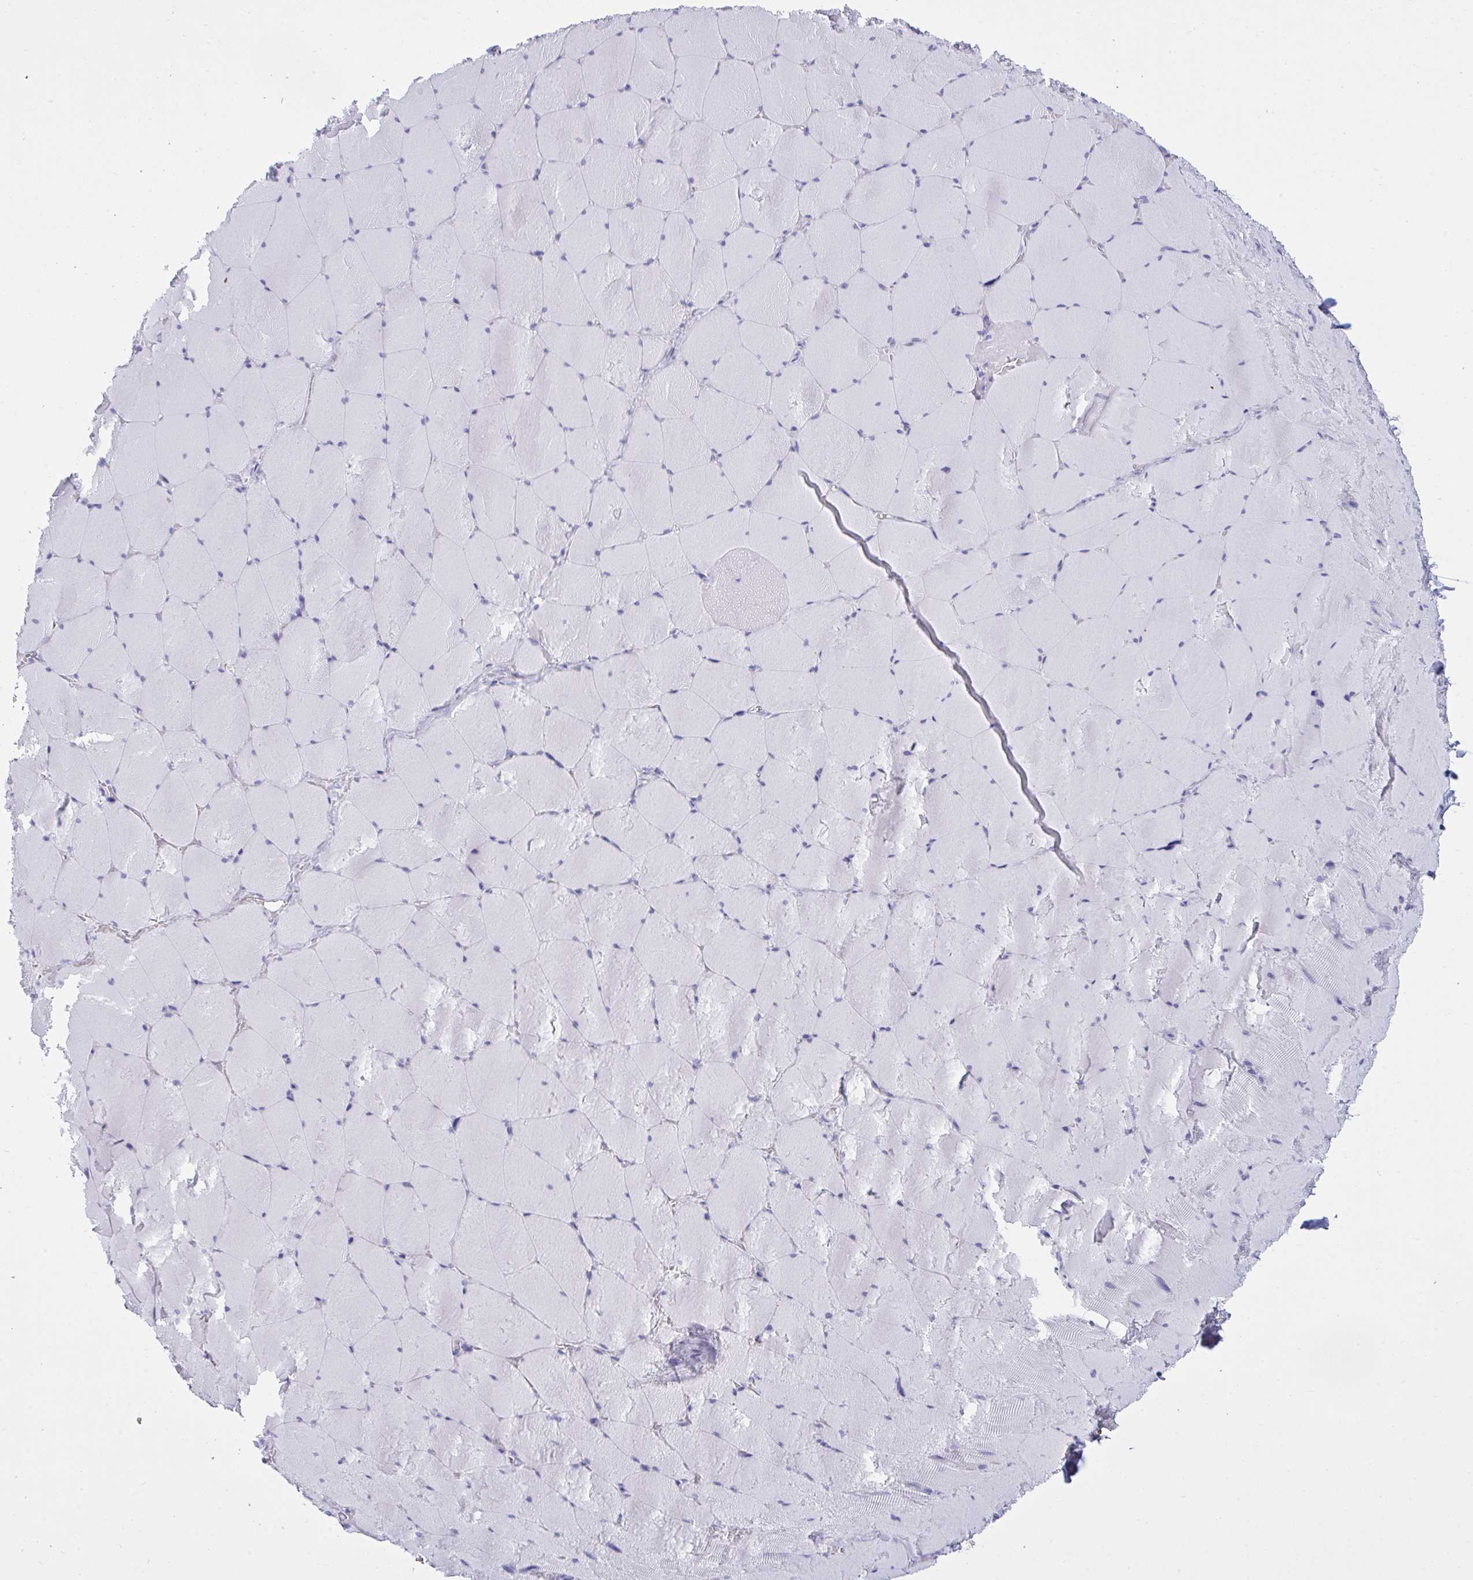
{"staining": {"intensity": "negative", "quantity": "none", "location": "none"}, "tissue": "skeletal muscle", "cell_type": "Myocytes", "image_type": "normal", "snomed": [{"axis": "morphology", "description": "Normal tissue, NOS"}, {"axis": "topography", "description": "Skeletal muscle"}, {"axis": "topography", "description": "Head-Neck"}], "caption": "Histopathology image shows no protein staining in myocytes of normal skeletal muscle.", "gene": "ELN", "patient": {"sex": "male", "age": 66}}